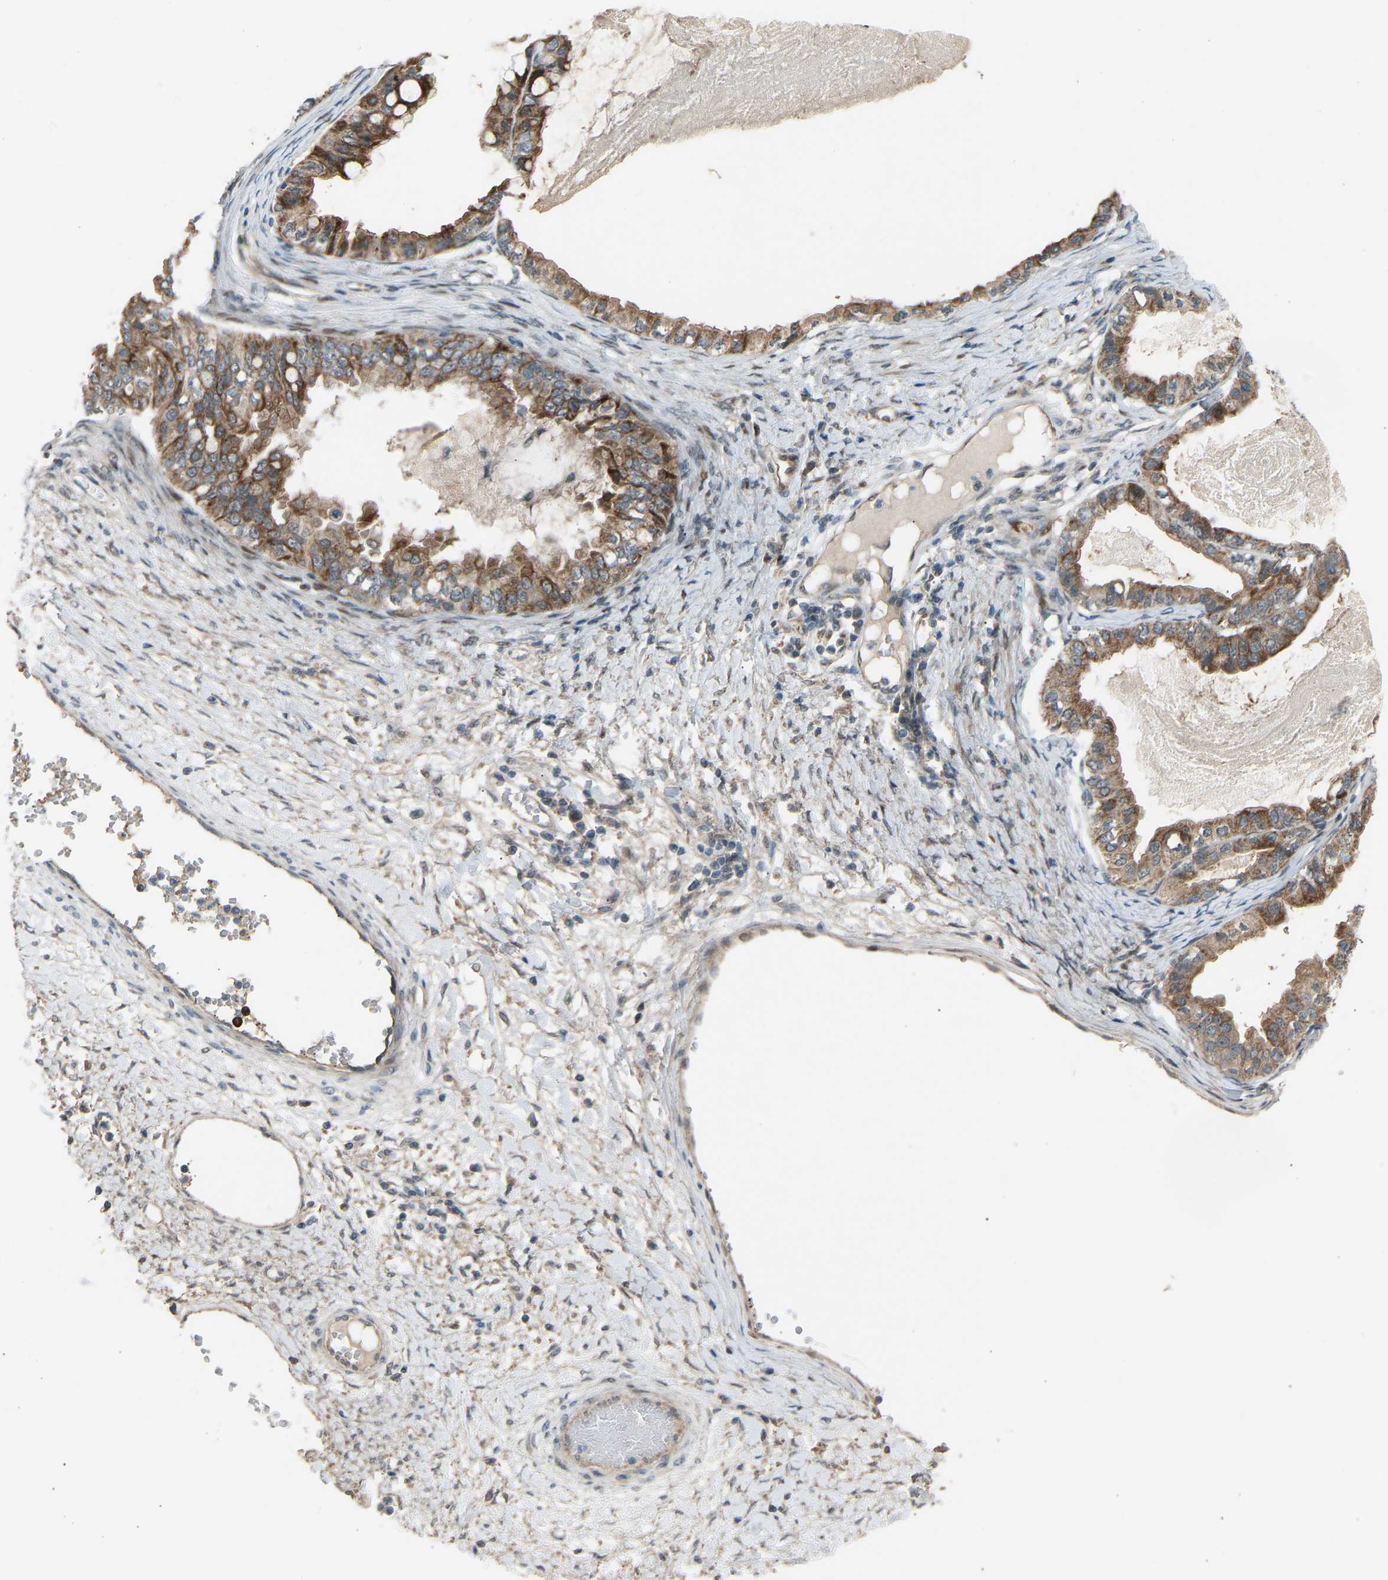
{"staining": {"intensity": "moderate", "quantity": ">75%", "location": "cytoplasmic/membranous"}, "tissue": "ovarian cancer", "cell_type": "Tumor cells", "image_type": "cancer", "snomed": [{"axis": "morphology", "description": "Cystadenocarcinoma, mucinous, NOS"}, {"axis": "topography", "description": "Ovary"}], "caption": "Human ovarian cancer (mucinous cystadenocarcinoma) stained with a protein marker reveals moderate staining in tumor cells.", "gene": "VPS41", "patient": {"sex": "female", "age": 80}}